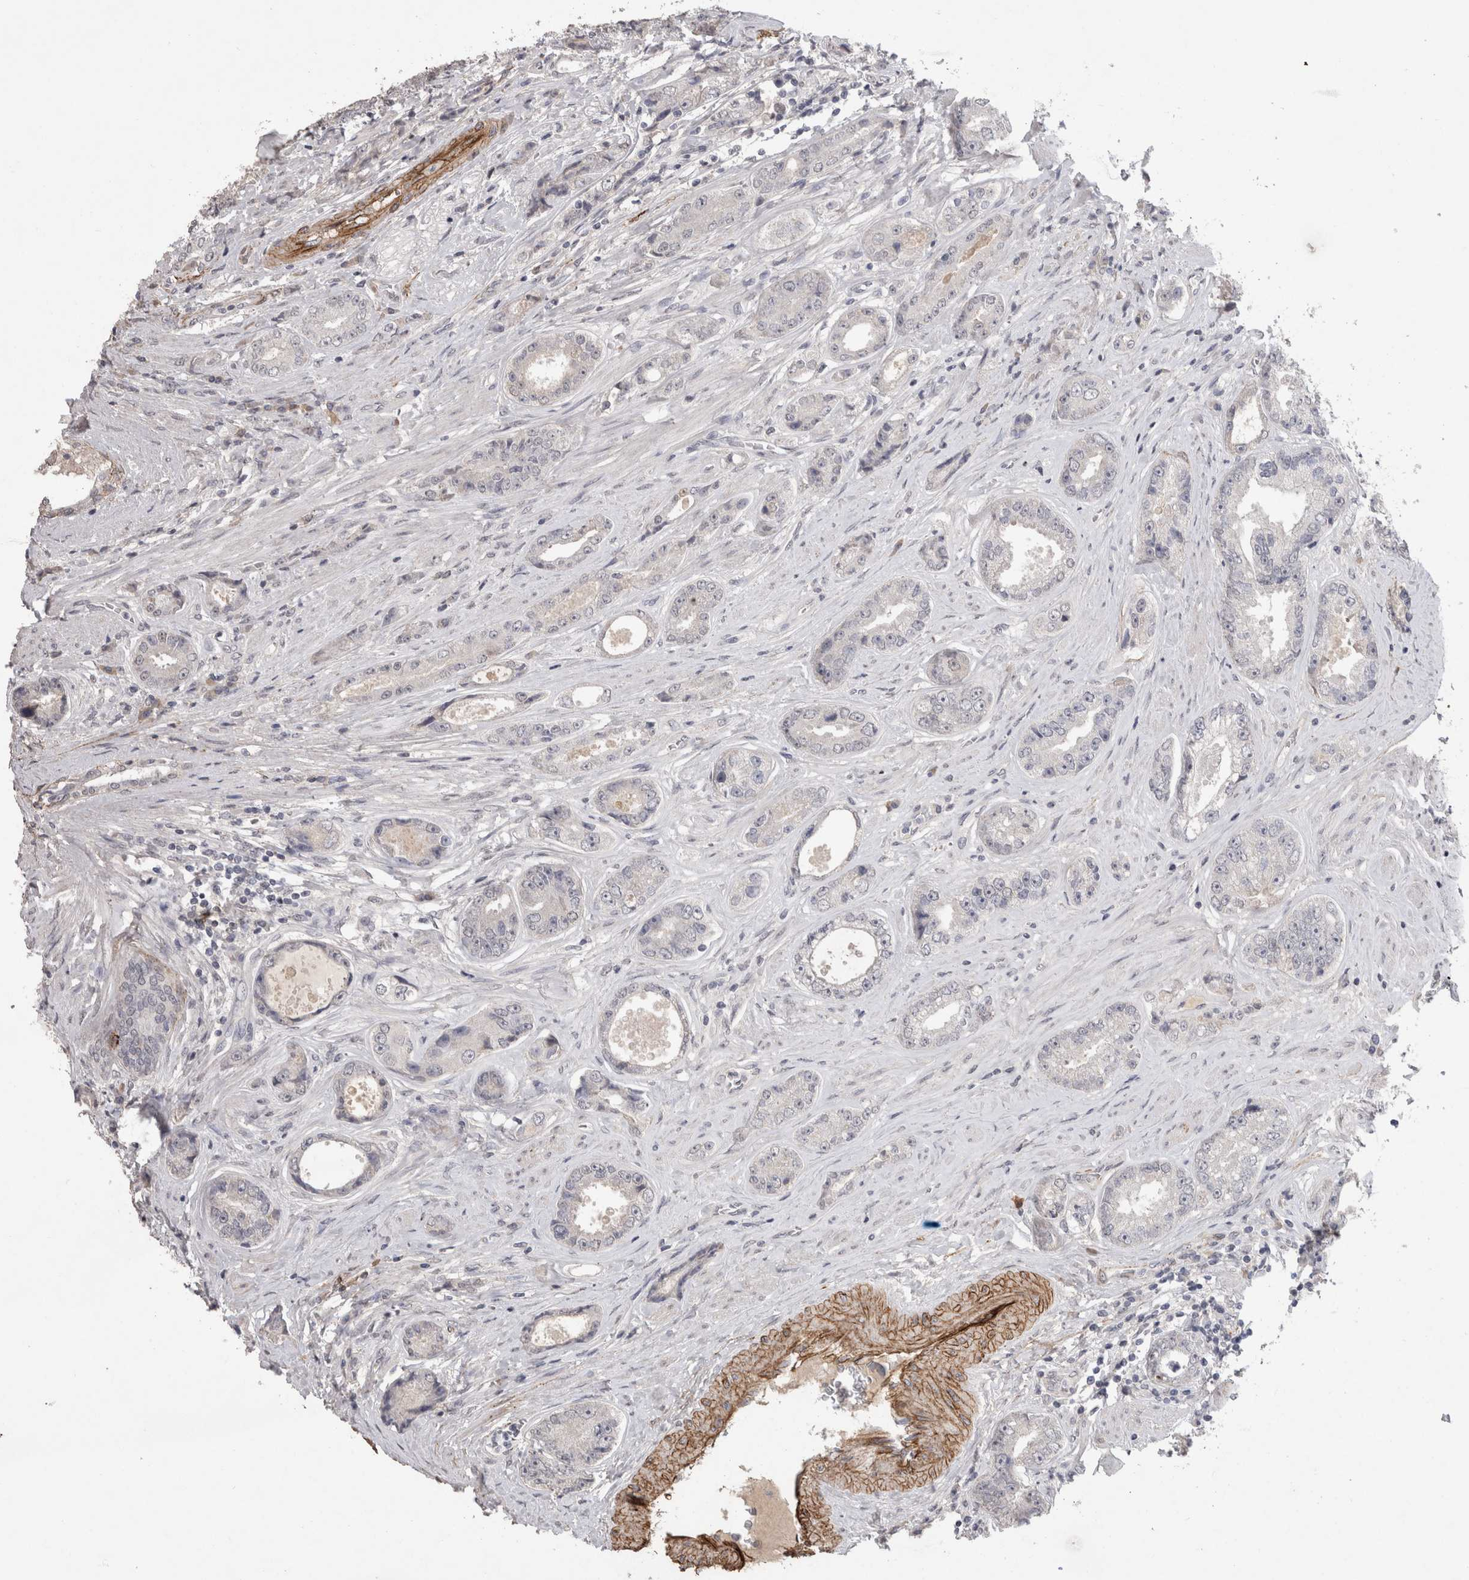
{"staining": {"intensity": "negative", "quantity": "none", "location": "none"}, "tissue": "prostate cancer", "cell_type": "Tumor cells", "image_type": "cancer", "snomed": [{"axis": "morphology", "description": "Adenocarcinoma, High grade"}, {"axis": "topography", "description": "Prostate"}], "caption": "Tumor cells are negative for protein expression in human prostate cancer (high-grade adenocarcinoma).", "gene": "CDH13", "patient": {"sex": "male", "age": 61}}